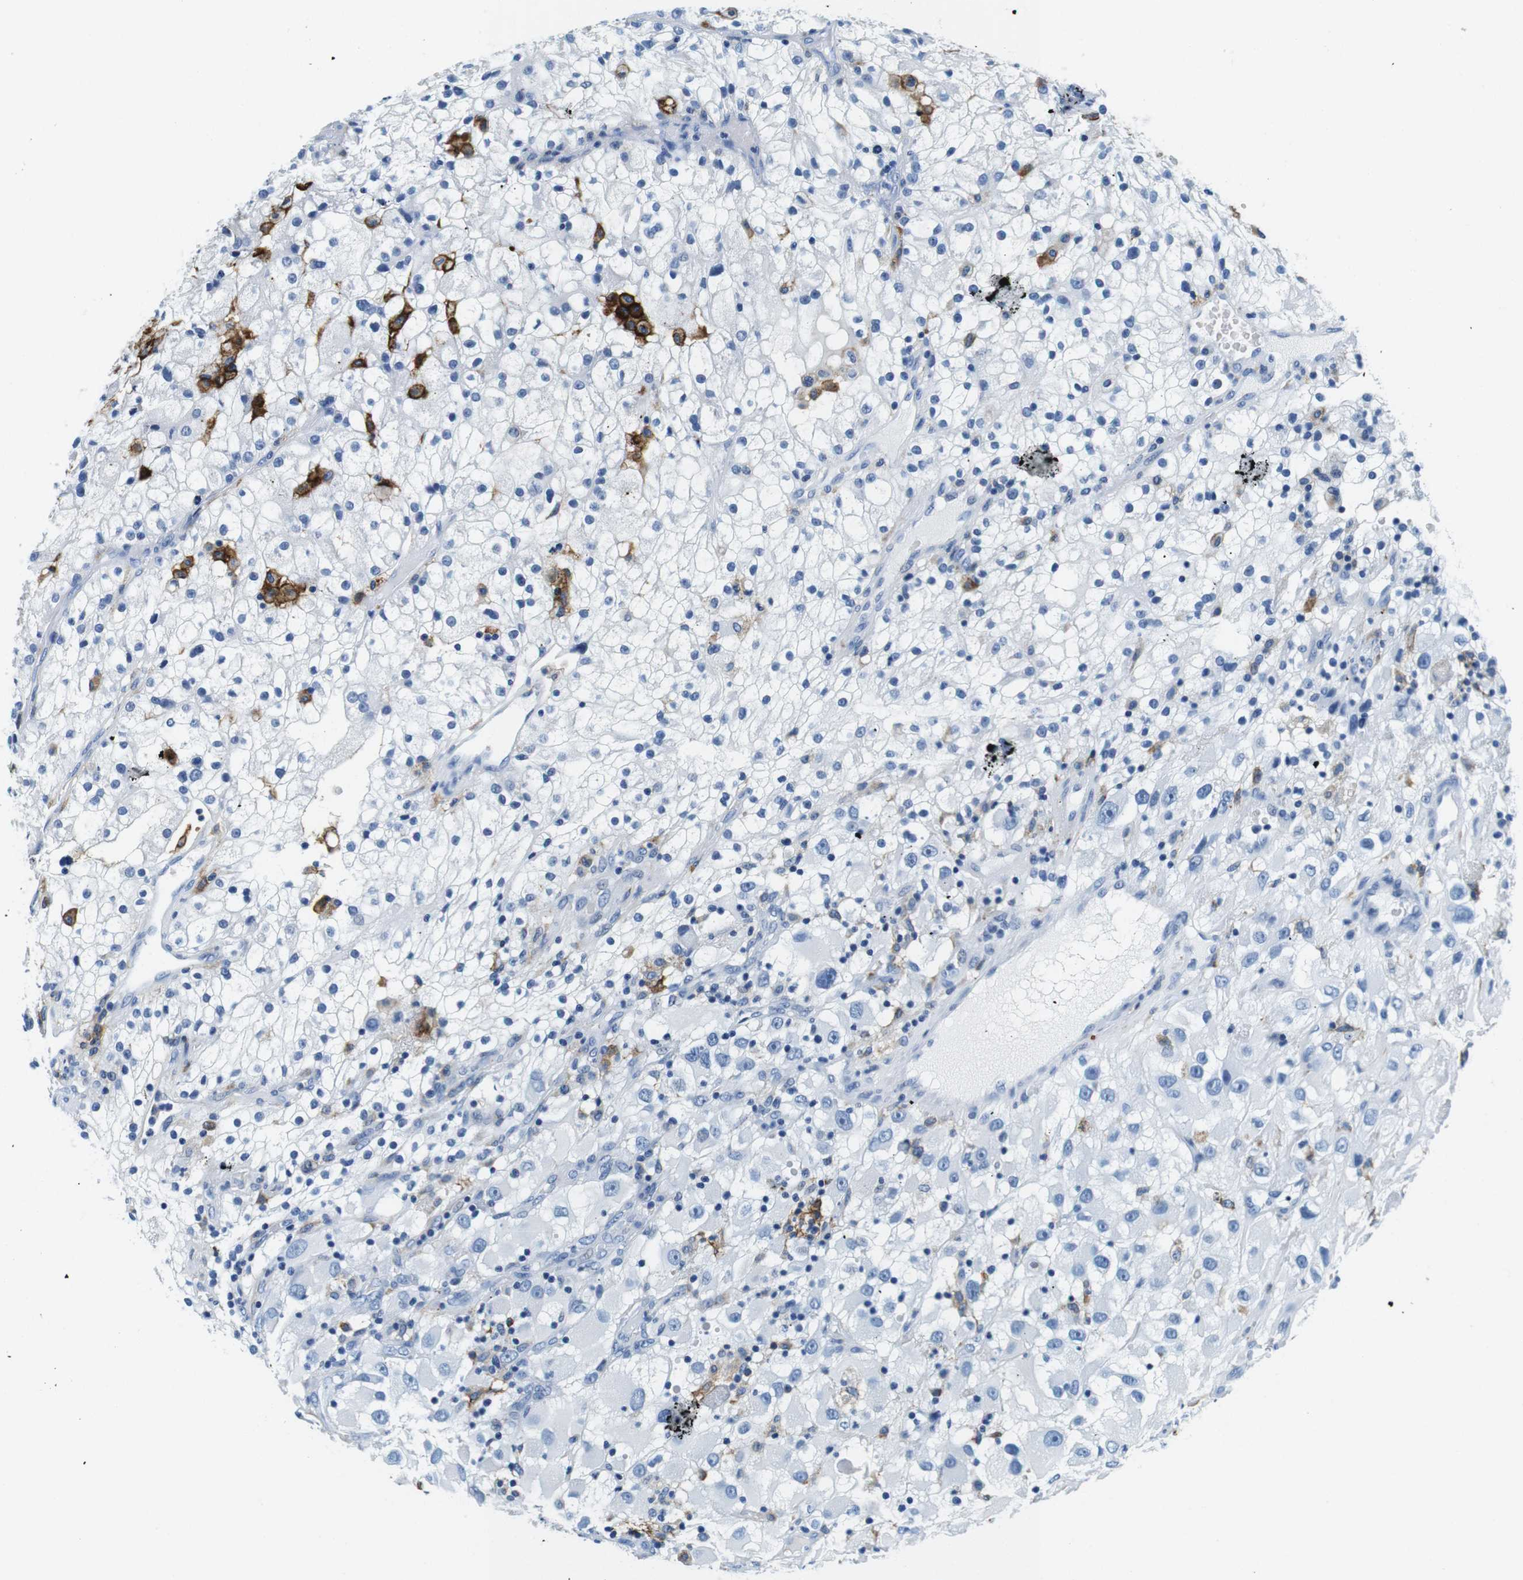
{"staining": {"intensity": "moderate", "quantity": "<25%", "location": "cytoplasmic/membranous"}, "tissue": "renal cancer", "cell_type": "Tumor cells", "image_type": "cancer", "snomed": [{"axis": "morphology", "description": "Adenocarcinoma, NOS"}, {"axis": "topography", "description": "Kidney"}], "caption": "Protein expression analysis of human renal cancer (adenocarcinoma) reveals moderate cytoplasmic/membranous staining in approximately <25% of tumor cells.", "gene": "HLA-DRB1", "patient": {"sex": "female", "age": 52}}